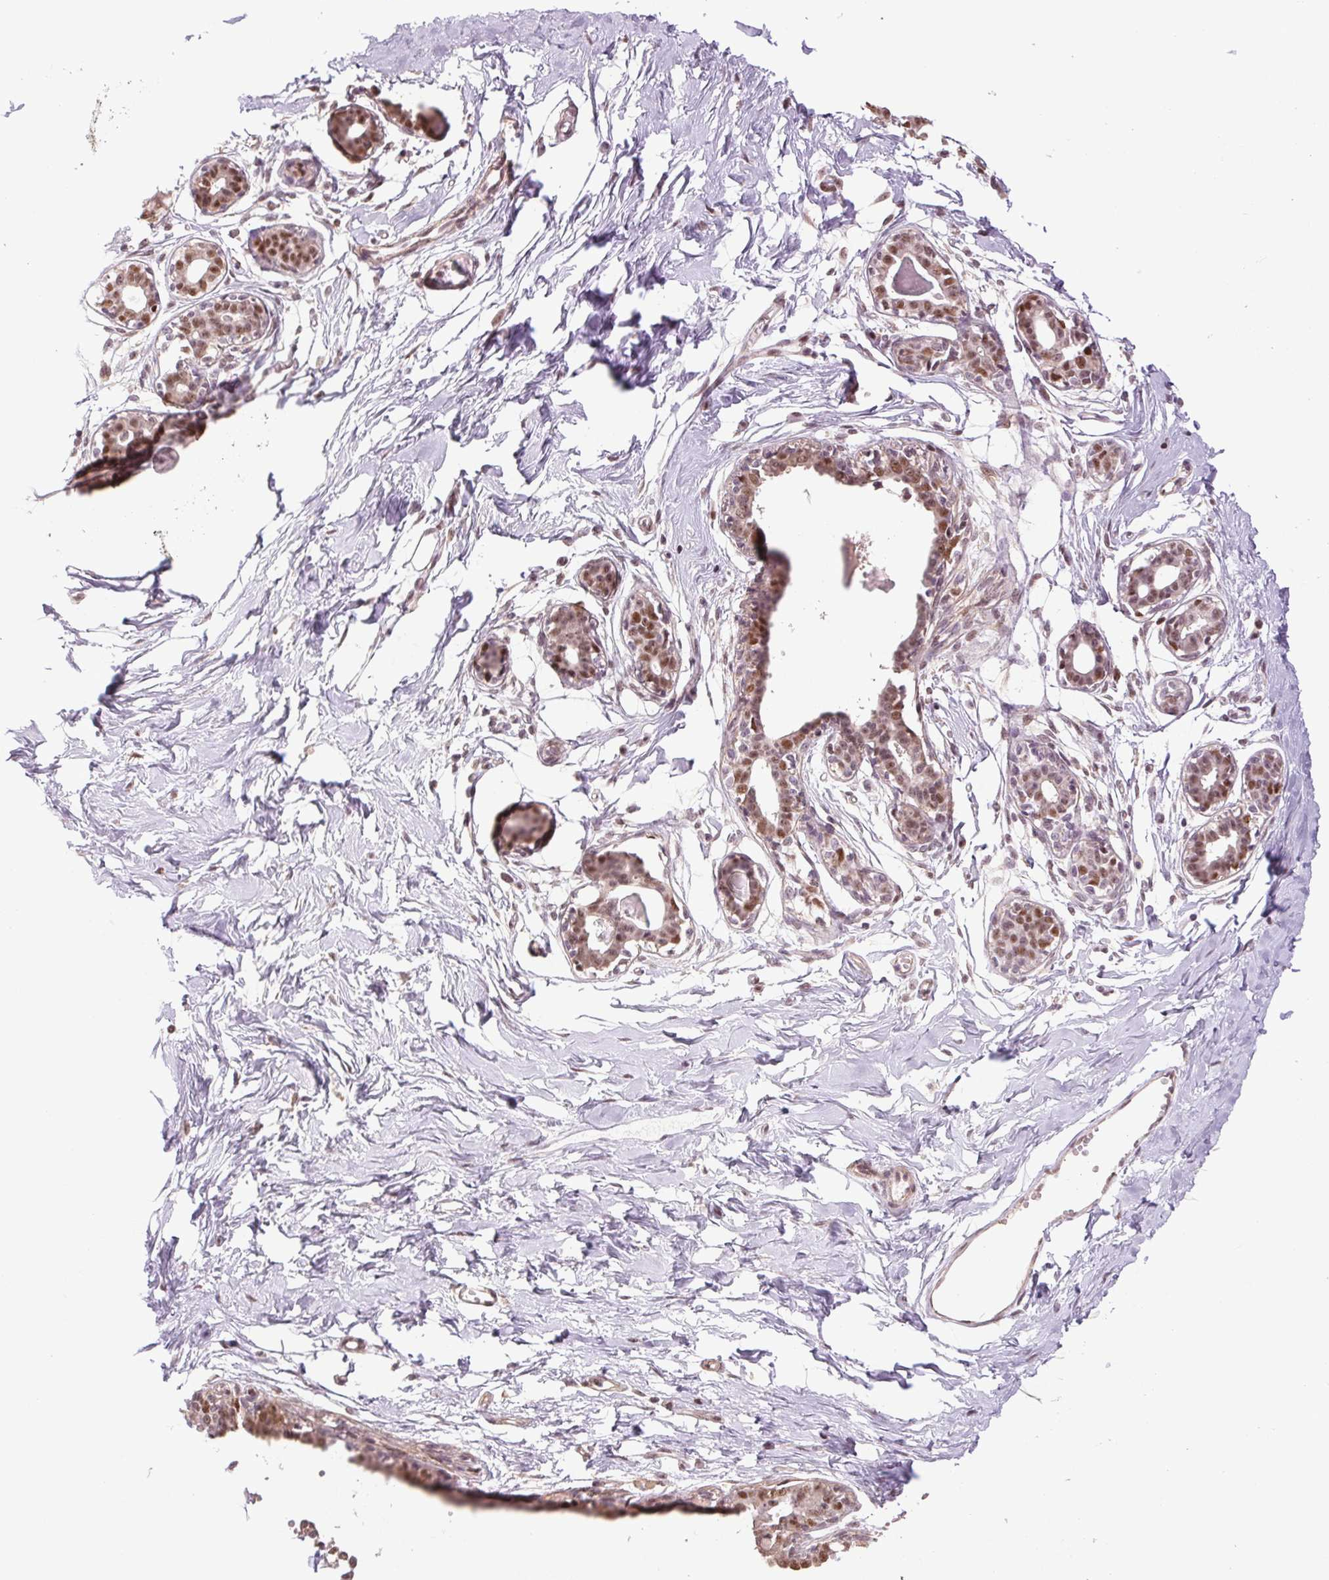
{"staining": {"intensity": "moderate", "quantity": "<25%", "location": "nuclear"}, "tissue": "breast", "cell_type": "Adipocytes", "image_type": "normal", "snomed": [{"axis": "morphology", "description": "Normal tissue, NOS"}, {"axis": "topography", "description": "Breast"}], "caption": "A low amount of moderate nuclear positivity is present in about <25% of adipocytes in unremarkable breast. (DAB (3,3'-diaminobenzidine) = brown stain, brightfield microscopy at high magnification).", "gene": "CWC25", "patient": {"sex": "female", "age": 45}}